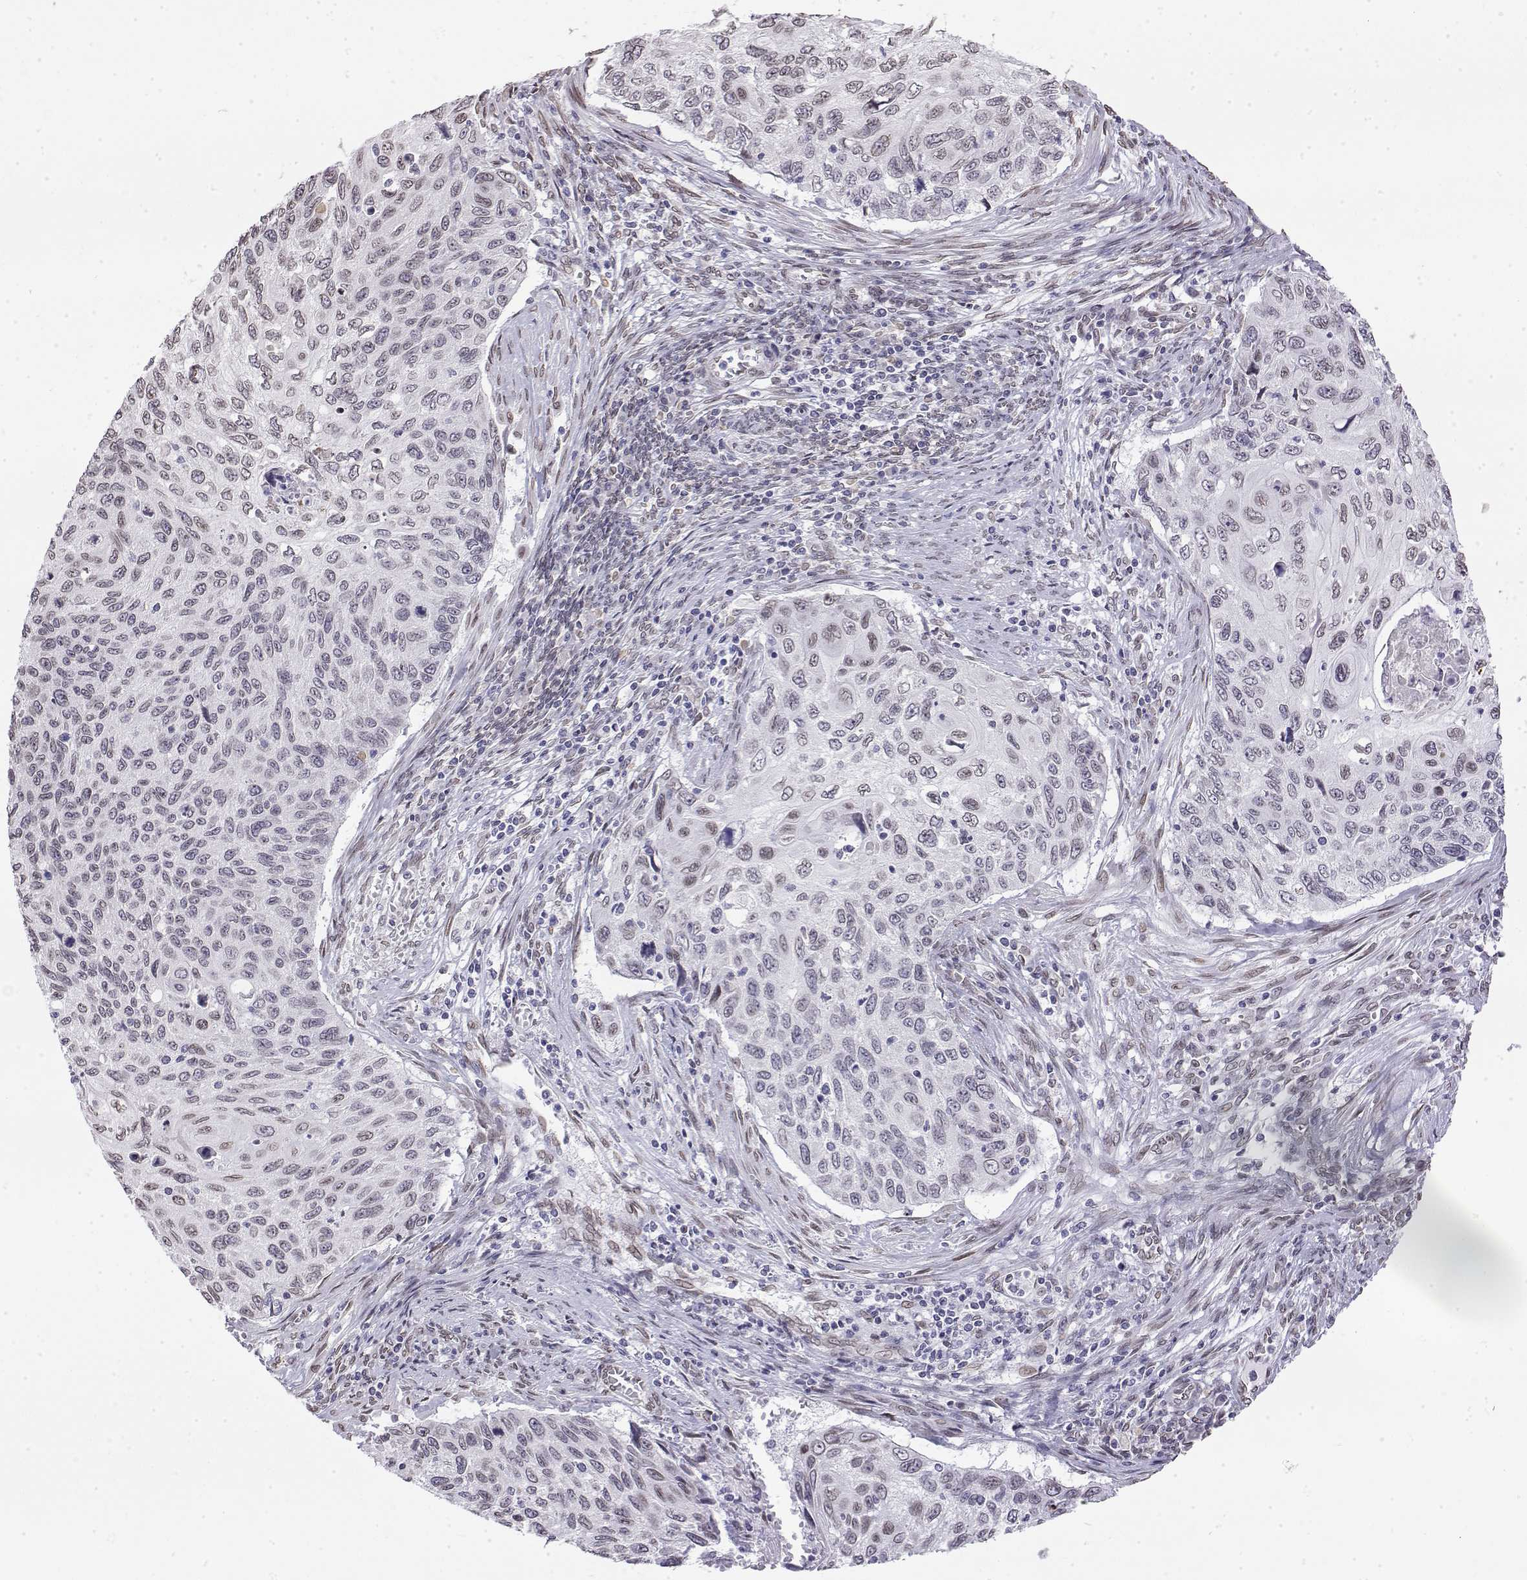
{"staining": {"intensity": "weak", "quantity": "<25%", "location": "nuclear"}, "tissue": "cervical cancer", "cell_type": "Tumor cells", "image_type": "cancer", "snomed": [{"axis": "morphology", "description": "Squamous cell carcinoma, NOS"}, {"axis": "topography", "description": "Cervix"}], "caption": "Immunohistochemical staining of squamous cell carcinoma (cervical) displays no significant expression in tumor cells. (DAB IHC visualized using brightfield microscopy, high magnification).", "gene": "ZNF532", "patient": {"sex": "female", "age": 70}}